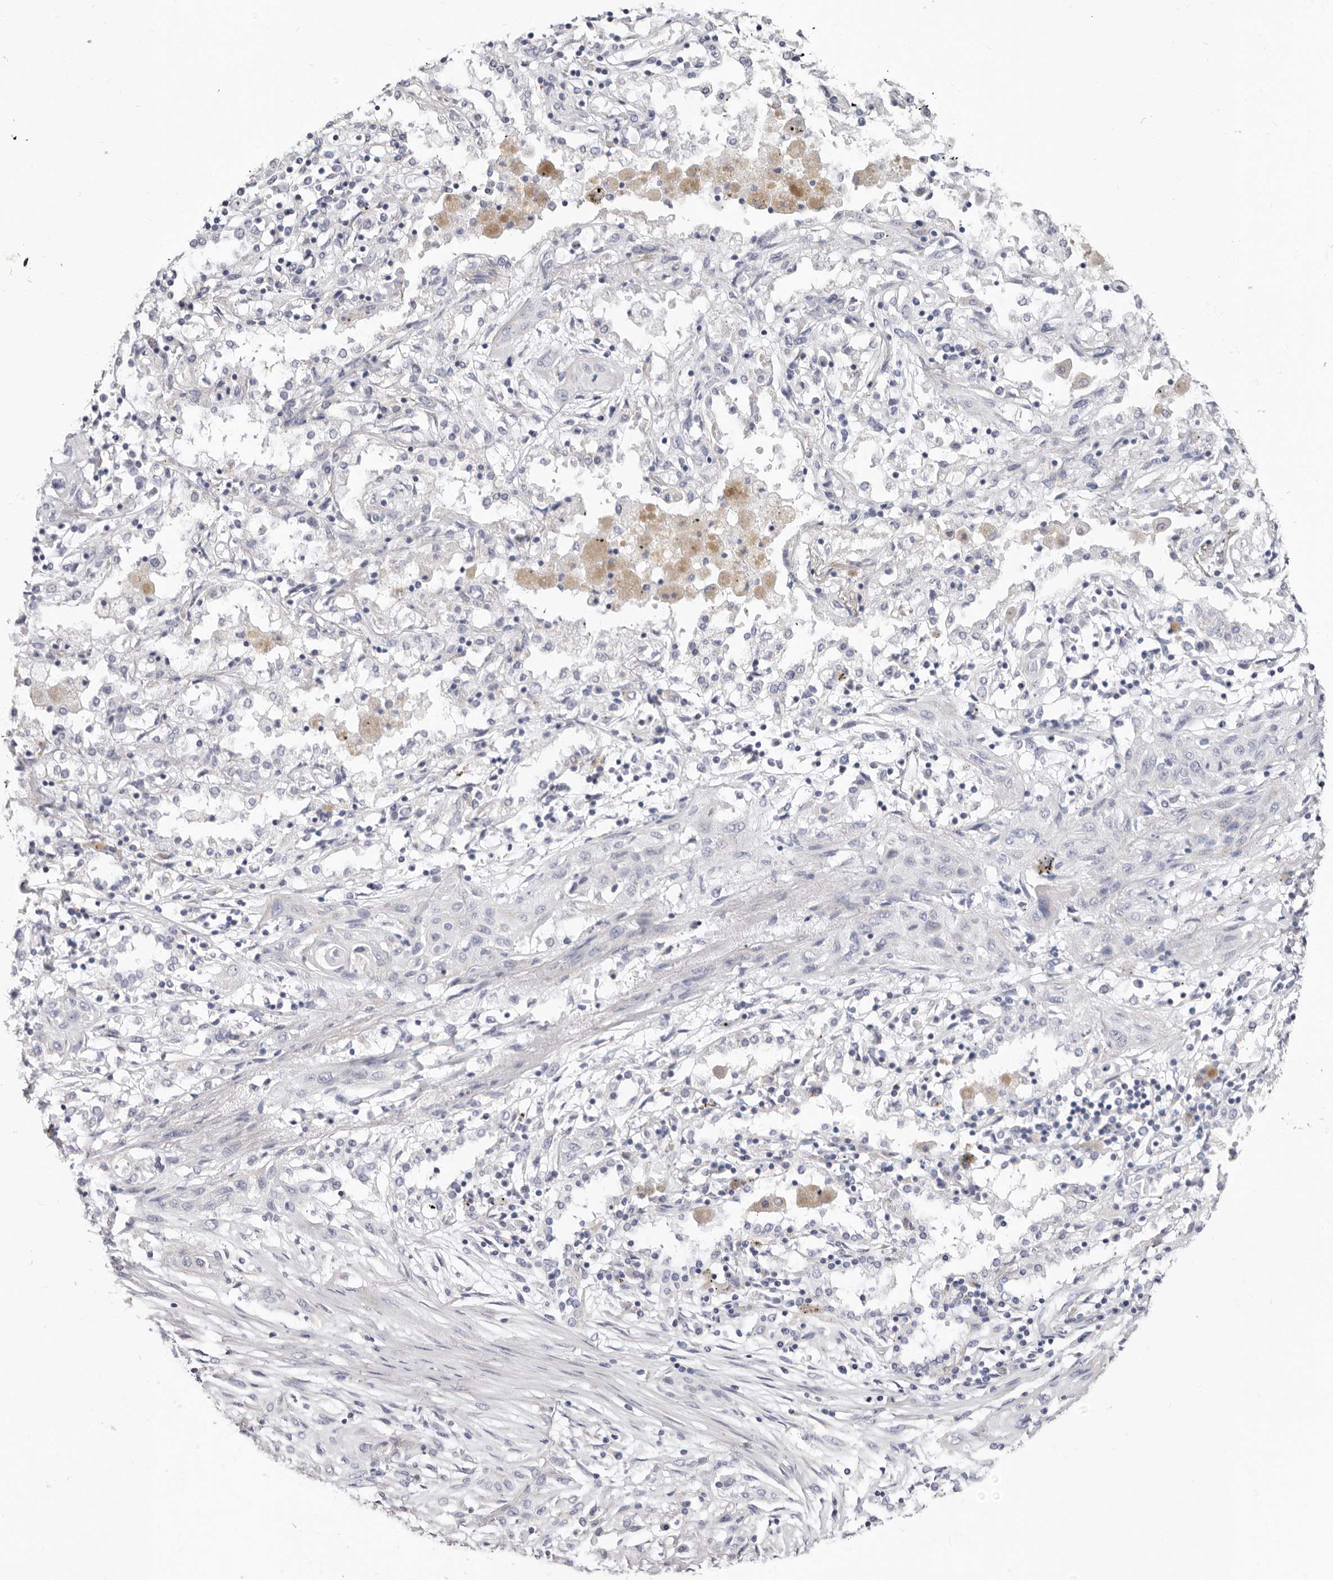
{"staining": {"intensity": "negative", "quantity": "none", "location": "none"}, "tissue": "lung cancer", "cell_type": "Tumor cells", "image_type": "cancer", "snomed": [{"axis": "morphology", "description": "Squamous cell carcinoma, NOS"}, {"axis": "topography", "description": "Lung"}], "caption": "Immunohistochemistry (IHC) of lung squamous cell carcinoma reveals no staining in tumor cells.", "gene": "RSPO2", "patient": {"sex": "female", "age": 47}}